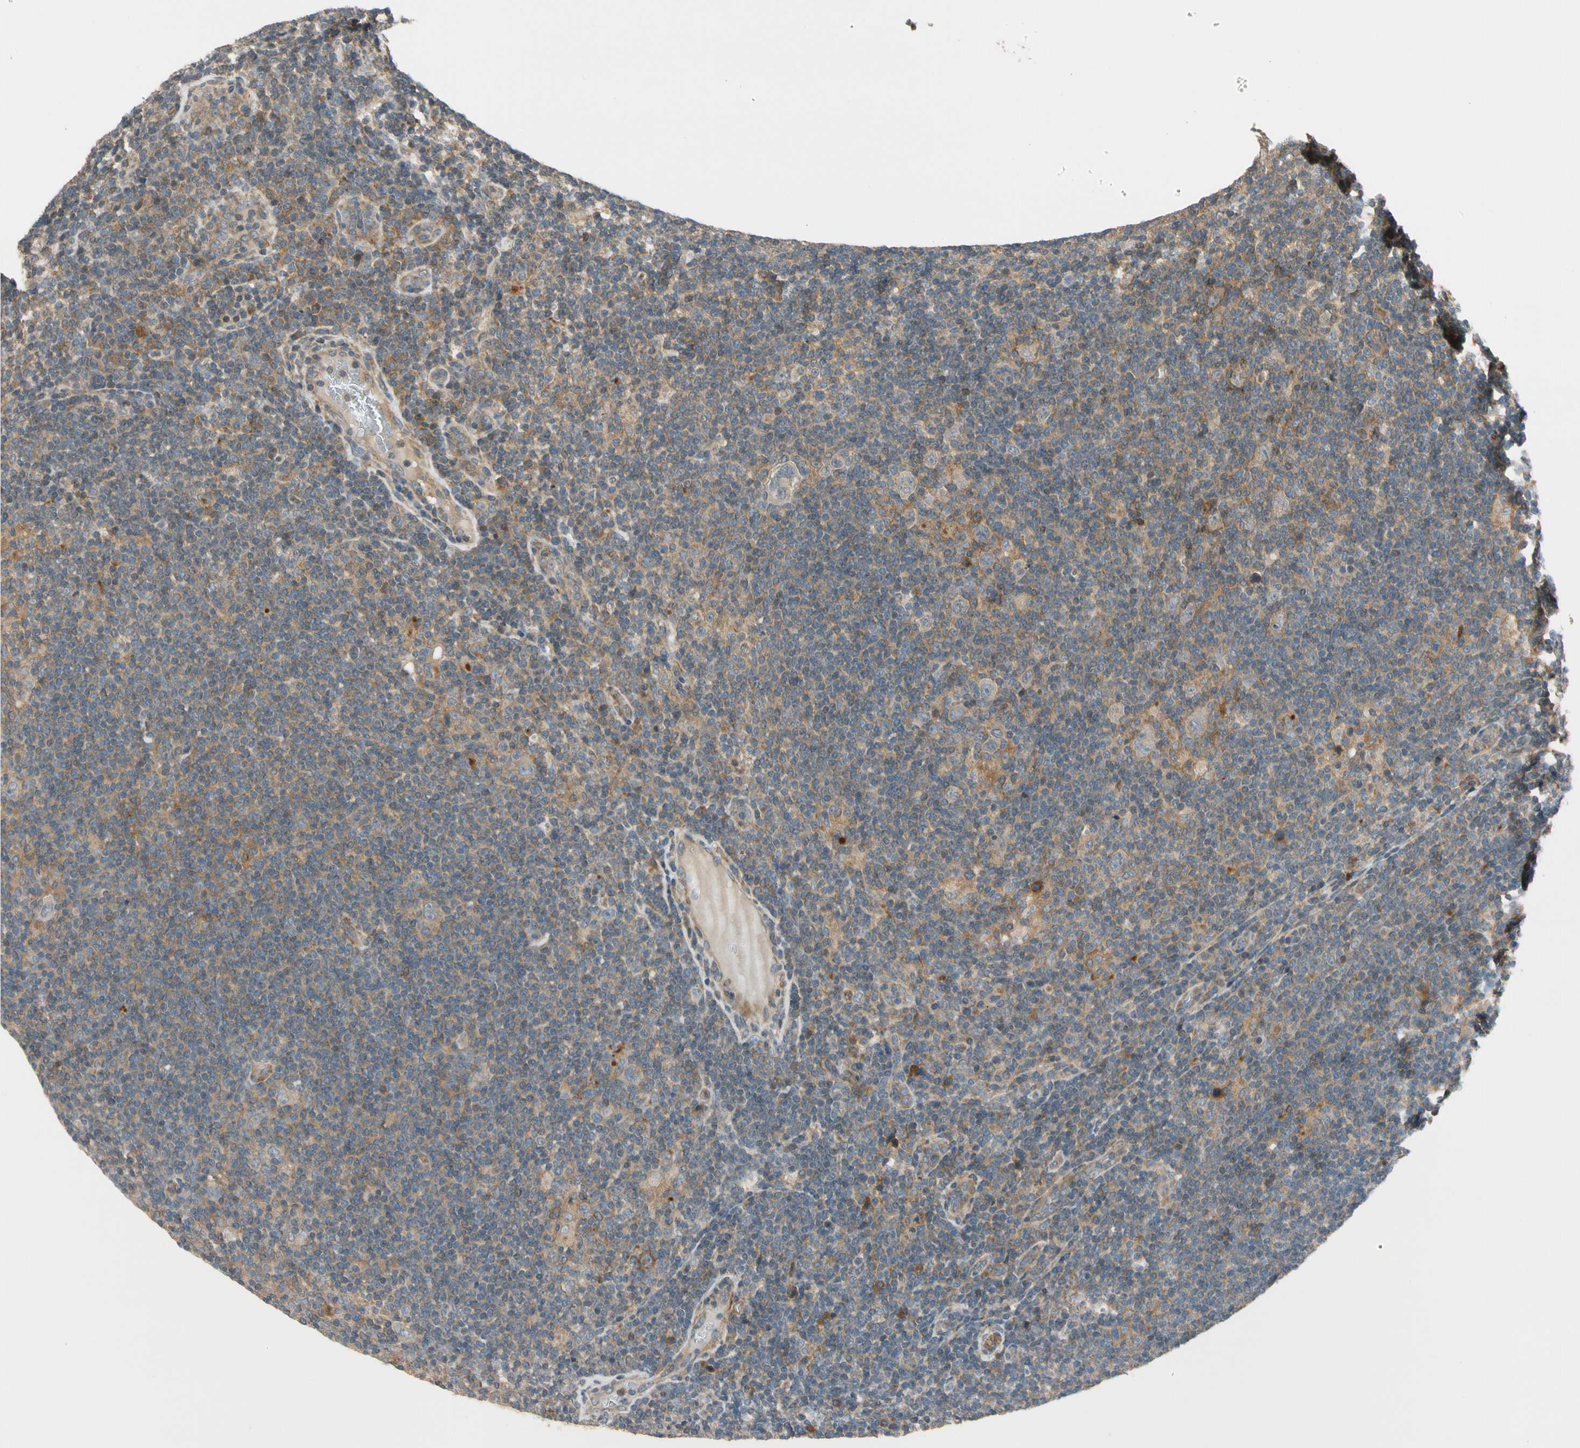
{"staining": {"intensity": "weak", "quantity": ">75%", "location": "cytoplasmic/membranous"}, "tissue": "lymphoma", "cell_type": "Tumor cells", "image_type": "cancer", "snomed": [{"axis": "morphology", "description": "Hodgkin's disease, NOS"}, {"axis": "topography", "description": "Lymph node"}], "caption": "The histopathology image displays staining of Hodgkin's disease, revealing weak cytoplasmic/membranous protein positivity (brown color) within tumor cells.", "gene": "MST1R", "patient": {"sex": "female", "age": 57}}